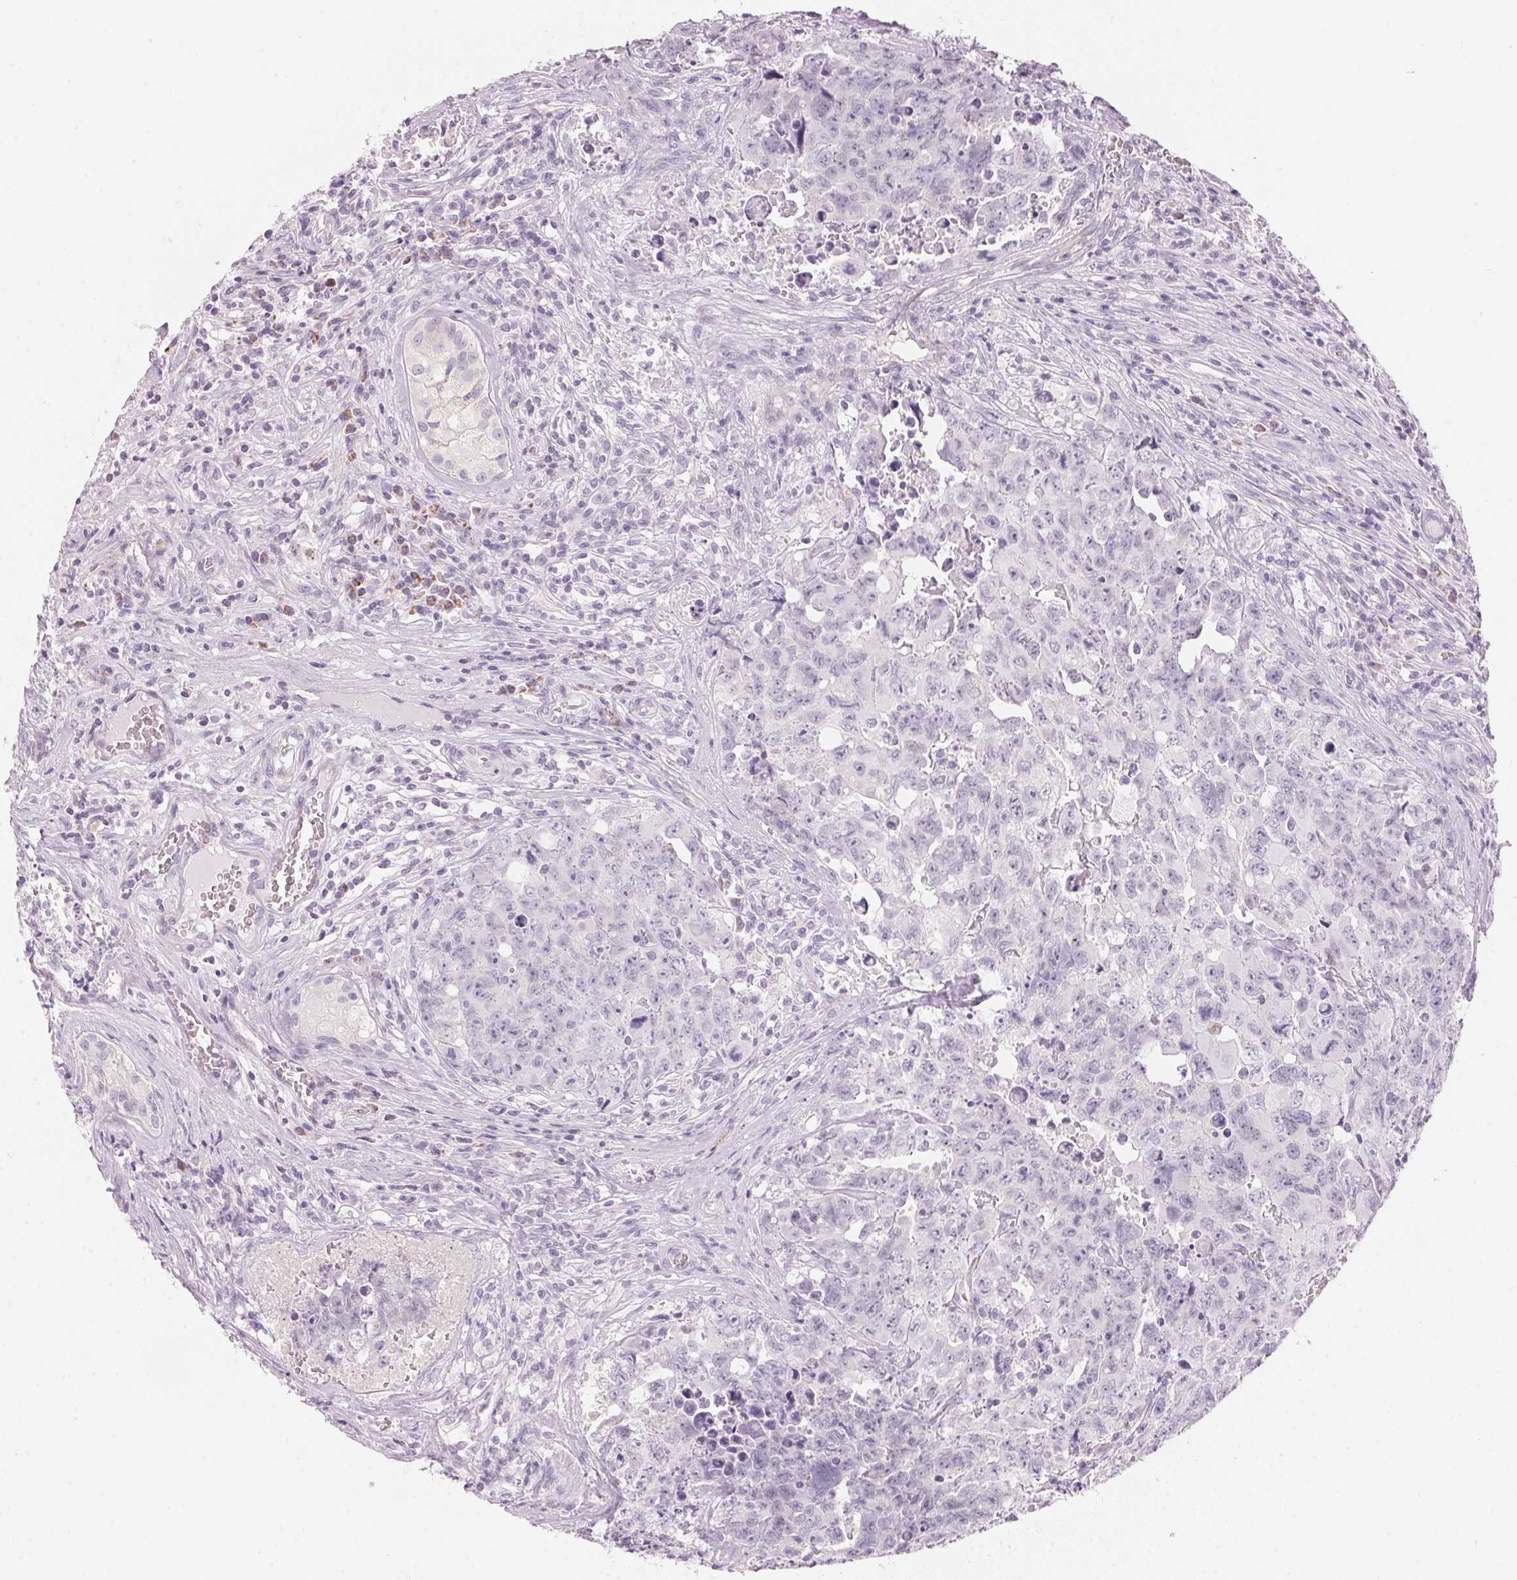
{"staining": {"intensity": "negative", "quantity": "none", "location": "none"}, "tissue": "testis cancer", "cell_type": "Tumor cells", "image_type": "cancer", "snomed": [{"axis": "morphology", "description": "Carcinoma, Embryonal, NOS"}, {"axis": "topography", "description": "Testis"}], "caption": "Immunohistochemical staining of testis embryonal carcinoma reveals no significant positivity in tumor cells.", "gene": "HOXB13", "patient": {"sex": "male", "age": 24}}